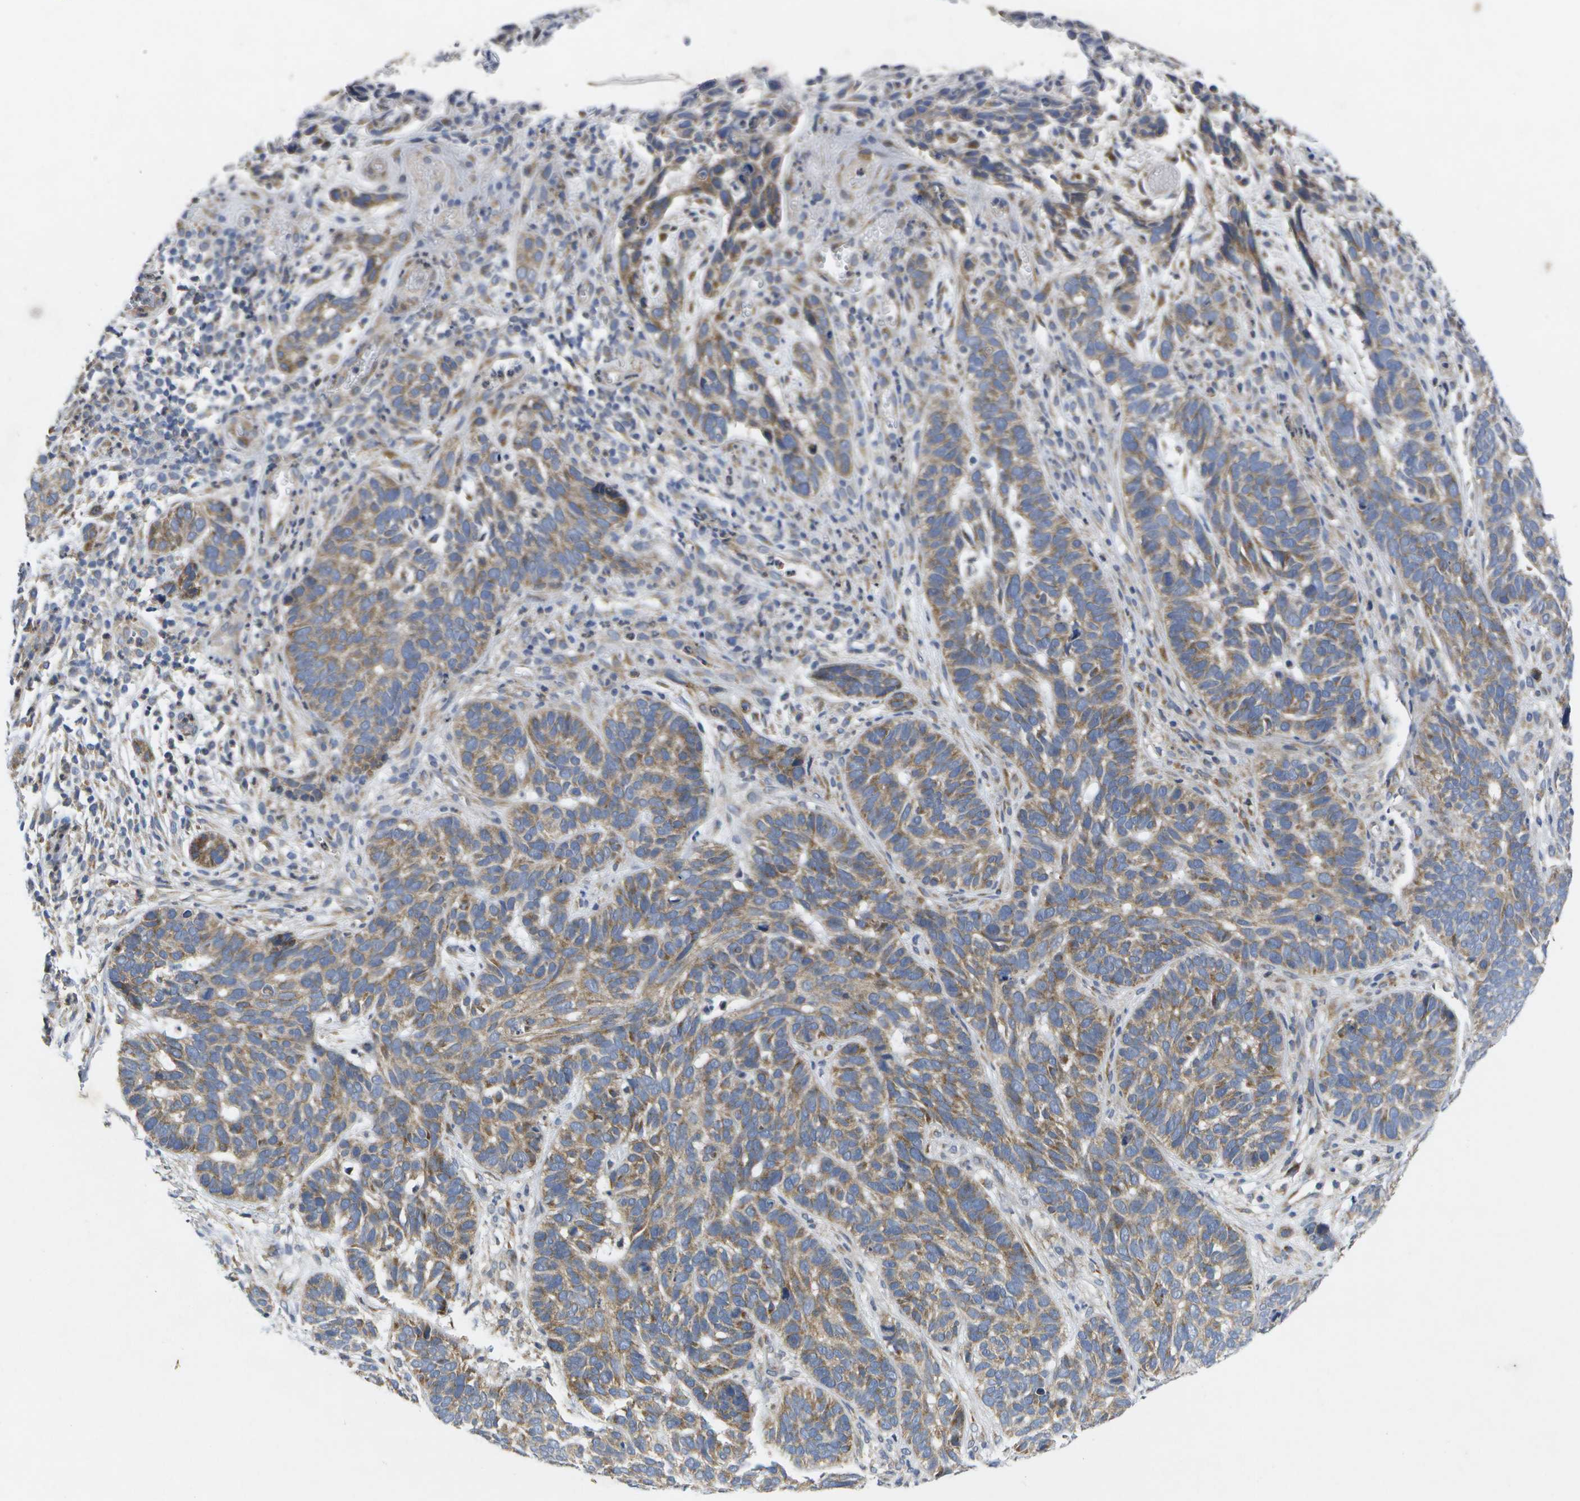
{"staining": {"intensity": "moderate", "quantity": ">75%", "location": "cytoplasmic/membranous"}, "tissue": "skin cancer", "cell_type": "Tumor cells", "image_type": "cancer", "snomed": [{"axis": "morphology", "description": "Basal cell carcinoma"}, {"axis": "topography", "description": "Skin"}], "caption": "Moderate cytoplasmic/membranous positivity for a protein is appreciated in approximately >75% of tumor cells of skin basal cell carcinoma using immunohistochemistry.", "gene": "KDELR1", "patient": {"sex": "male", "age": 87}}